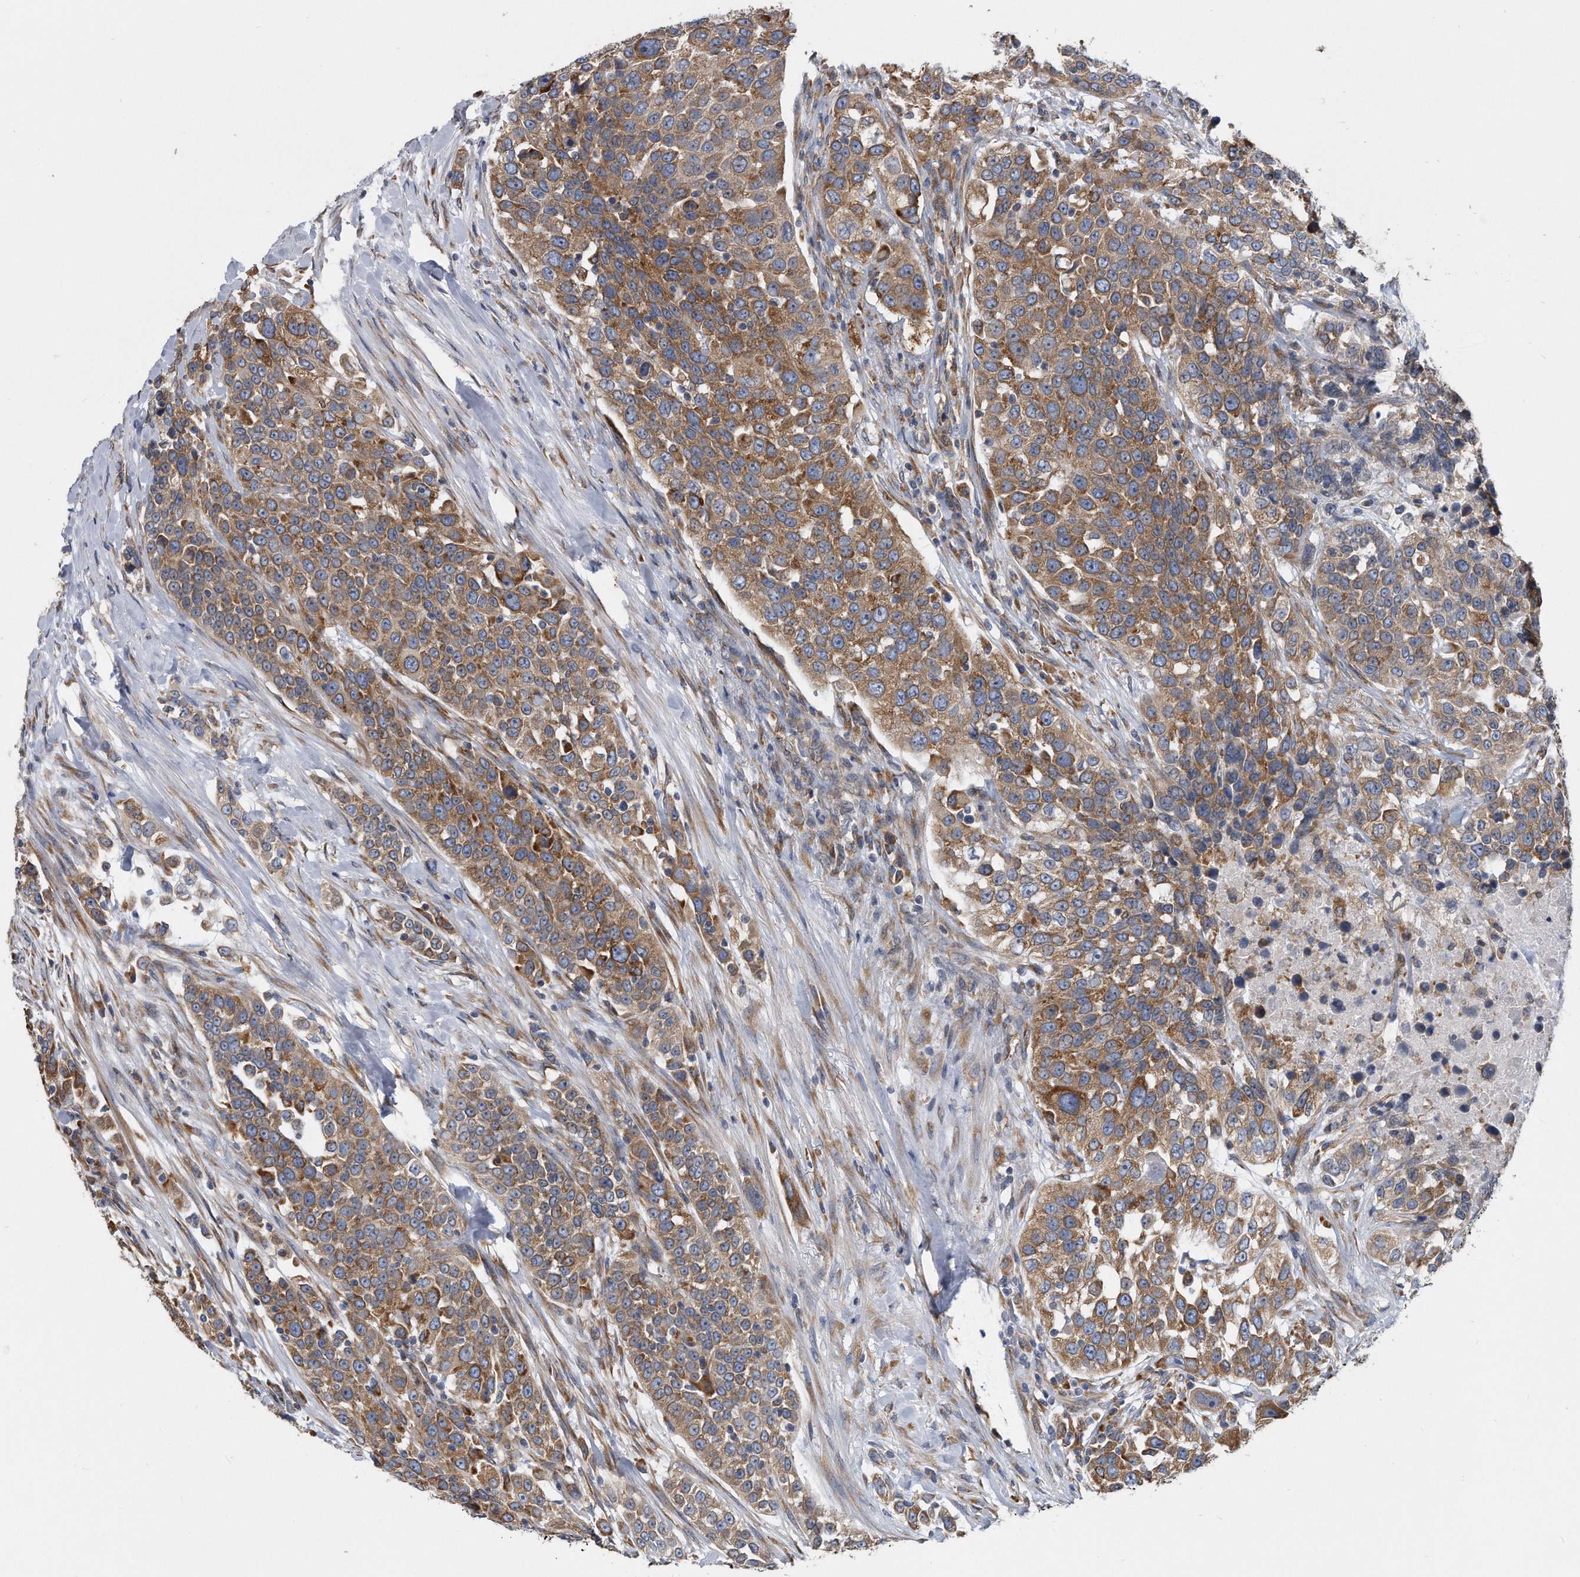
{"staining": {"intensity": "moderate", "quantity": ">75%", "location": "cytoplasmic/membranous"}, "tissue": "urothelial cancer", "cell_type": "Tumor cells", "image_type": "cancer", "snomed": [{"axis": "morphology", "description": "Urothelial carcinoma, High grade"}, {"axis": "topography", "description": "Urinary bladder"}], "caption": "An IHC micrograph of tumor tissue is shown. Protein staining in brown labels moderate cytoplasmic/membranous positivity in urothelial carcinoma (high-grade) within tumor cells. The staining is performed using DAB (3,3'-diaminobenzidine) brown chromogen to label protein expression. The nuclei are counter-stained blue using hematoxylin.", "gene": "CCDC47", "patient": {"sex": "female", "age": 80}}